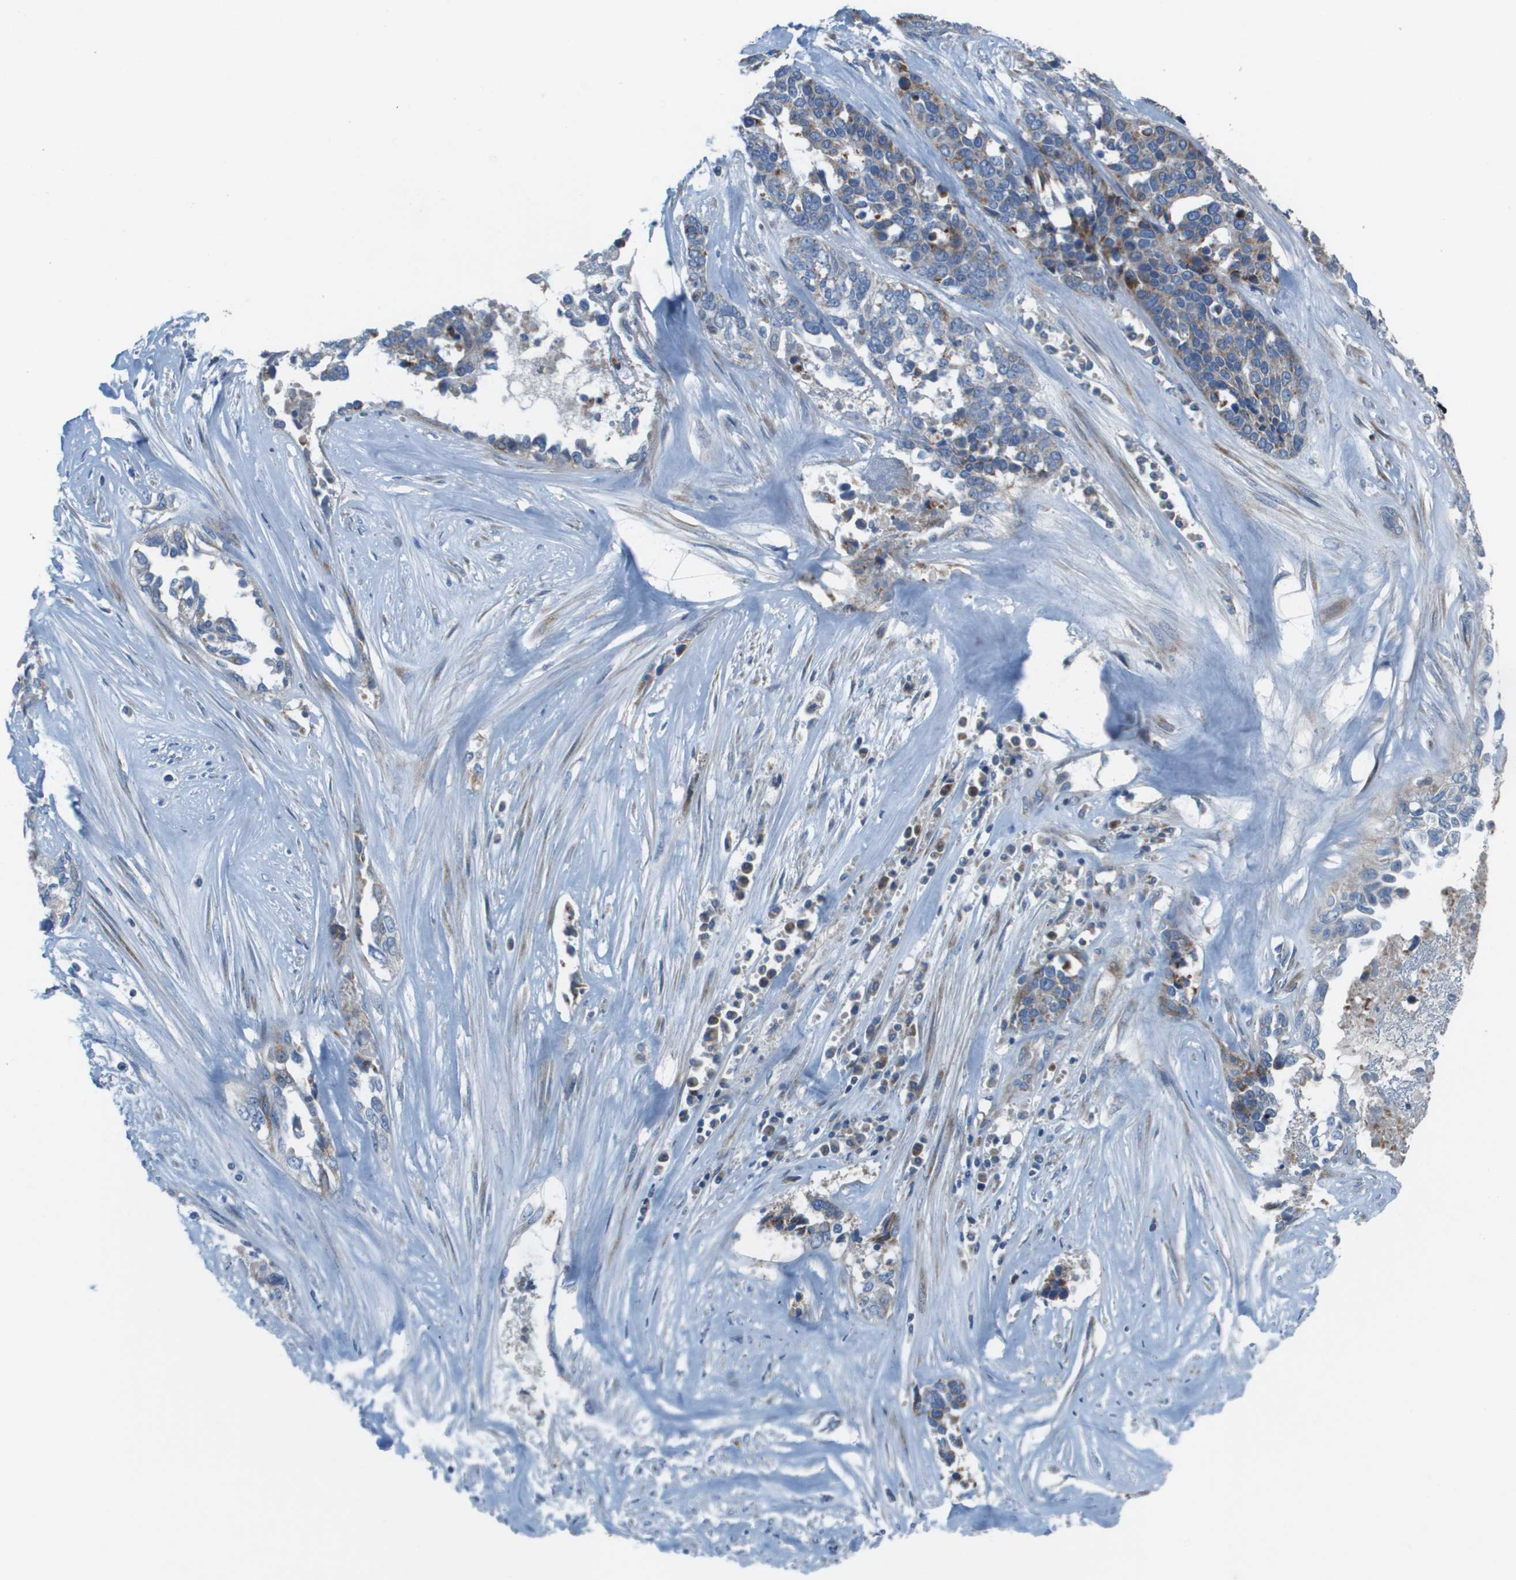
{"staining": {"intensity": "moderate", "quantity": "<25%", "location": "cytoplasmic/membranous"}, "tissue": "ovarian cancer", "cell_type": "Tumor cells", "image_type": "cancer", "snomed": [{"axis": "morphology", "description": "Cystadenocarcinoma, serous, NOS"}, {"axis": "topography", "description": "Ovary"}], "caption": "Immunohistochemistry (IHC) staining of ovarian serous cystadenocarcinoma, which displays low levels of moderate cytoplasmic/membranous staining in approximately <25% of tumor cells indicating moderate cytoplasmic/membranous protein expression. The staining was performed using DAB (3,3'-diaminobenzidine) (brown) for protein detection and nuclei were counterstained in hematoxylin (blue).", "gene": "GALNT6", "patient": {"sex": "female", "age": 44}}